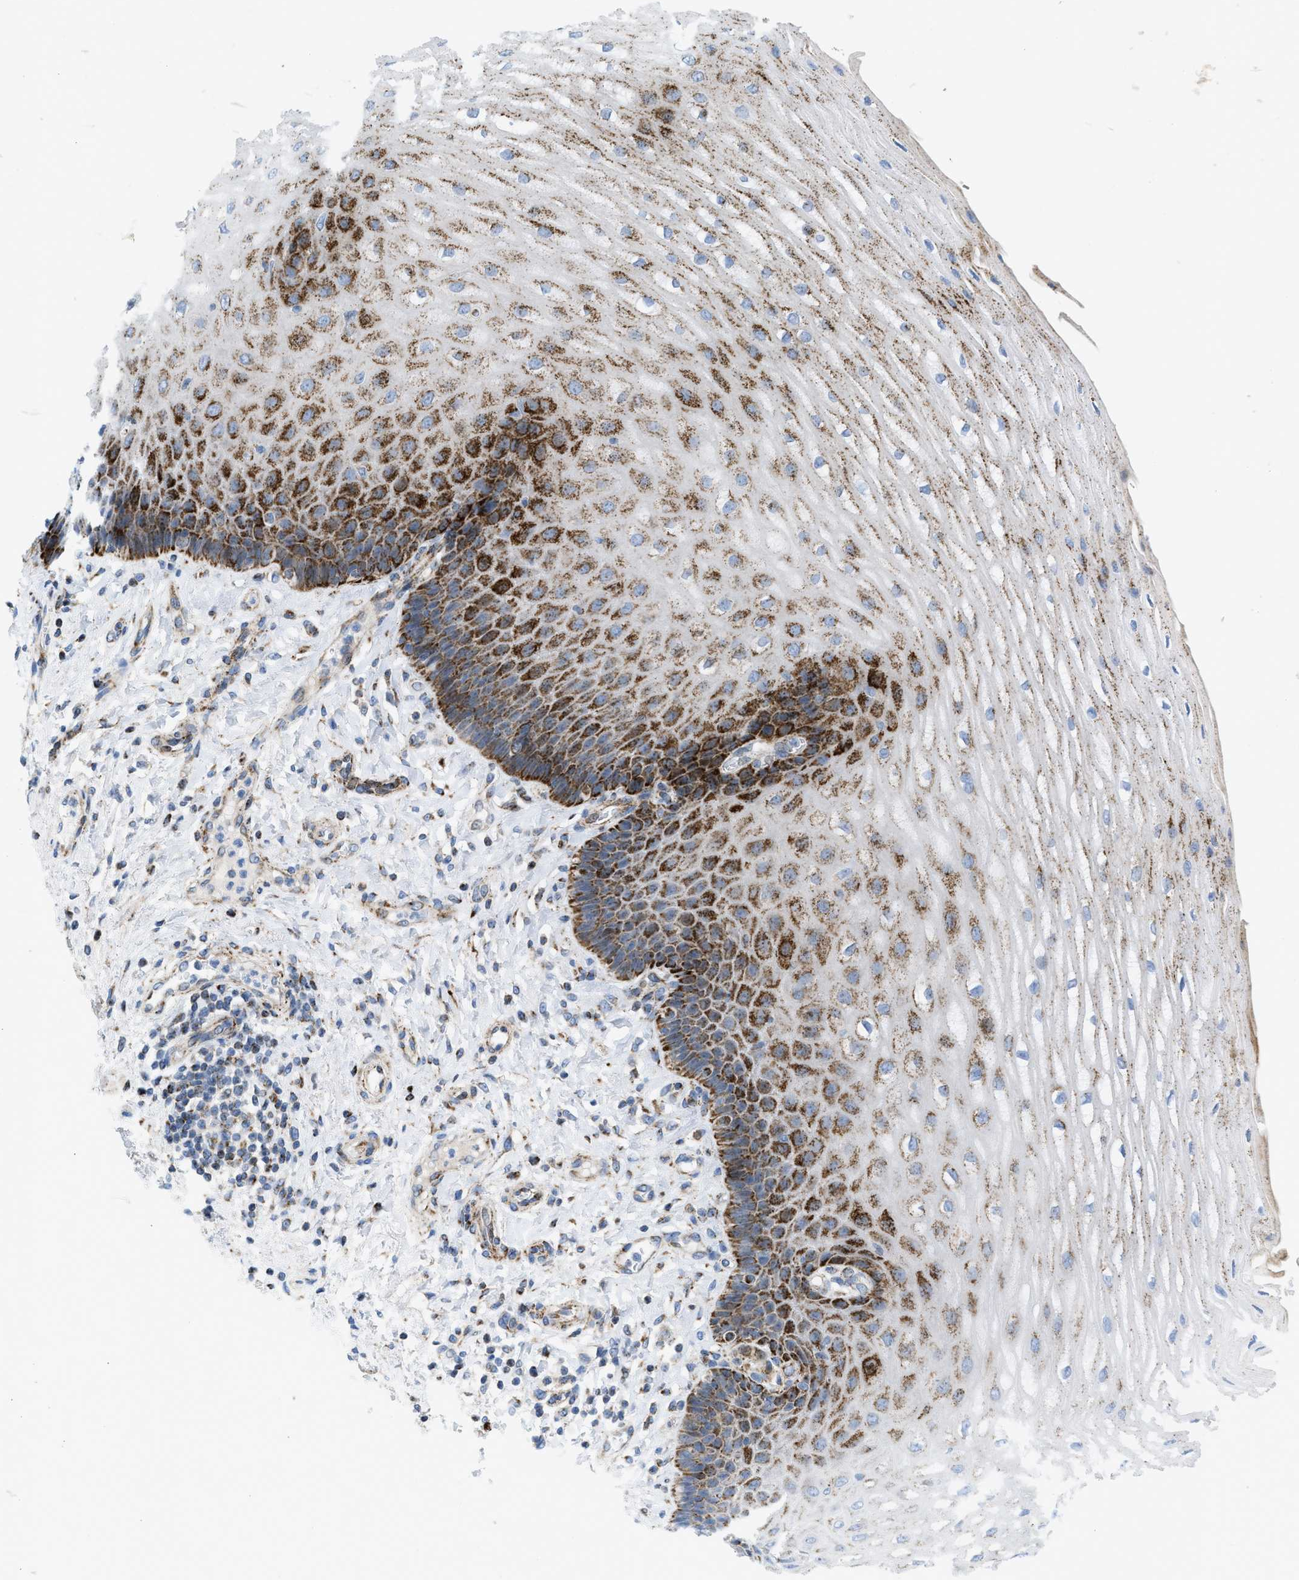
{"staining": {"intensity": "strong", "quantity": "25%-75%", "location": "cytoplasmic/membranous"}, "tissue": "esophagus", "cell_type": "Squamous epithelial cells", "image_type": "normal", "snomed": [{"axis": "morphology", "description": "Normal tissue, NOS"}, {"axis": "topography", "description": "Esophagus"}], "caption": "A high-resolution micrograph shows IHC staining of normal esophagus, which exhibits strong cytoplasmic/membranous positivity in about 25%-75% of squamous epithelial cells. Nuclei are stained in blue.", "gene": "RBBP9", "patient": {"sex": "male", "age": 54}}